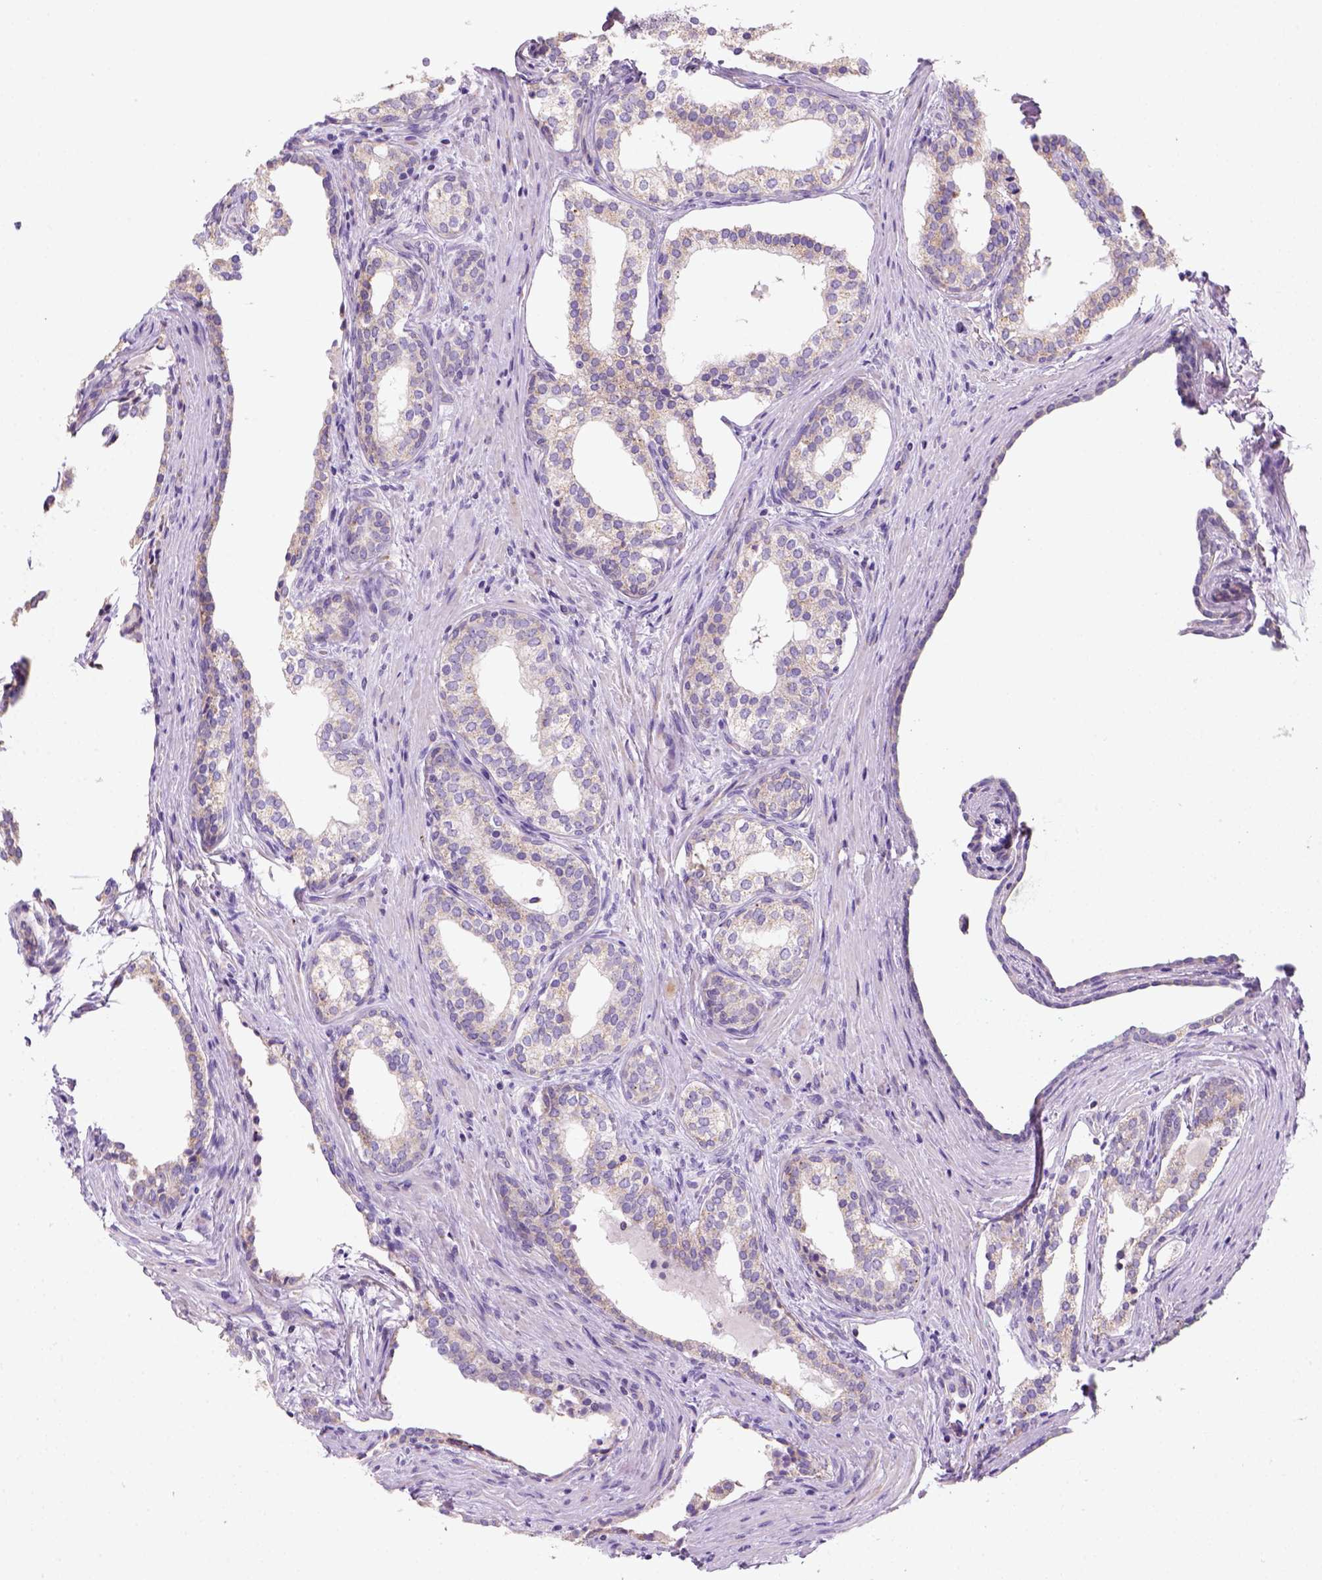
{"staining": {"intensity": "strong", "quantity": "25%-75%", "location": "cytoplasmic/membranous"}, "tissue": "prostate cancer", "cell_type": "Tumor cells", "image_type": "cancer", "snomed": [{"axis": "morphology", "description": "Adenocarcinoma, NOS"}, {"axis": "morphology", "description": "Adenocarcinoma, High grade"}, {"axis": "topography", "description": "Prostate"}], "caption": "A high-resolution photomicrograph shows IHC staining of prostate adenocarcinoma, which shows strong cytoplasmic/membranous positivity in about 25%-75% of tumor cells.", "gene": "CES2", "patient": {"sex": "male", "age": 61}}